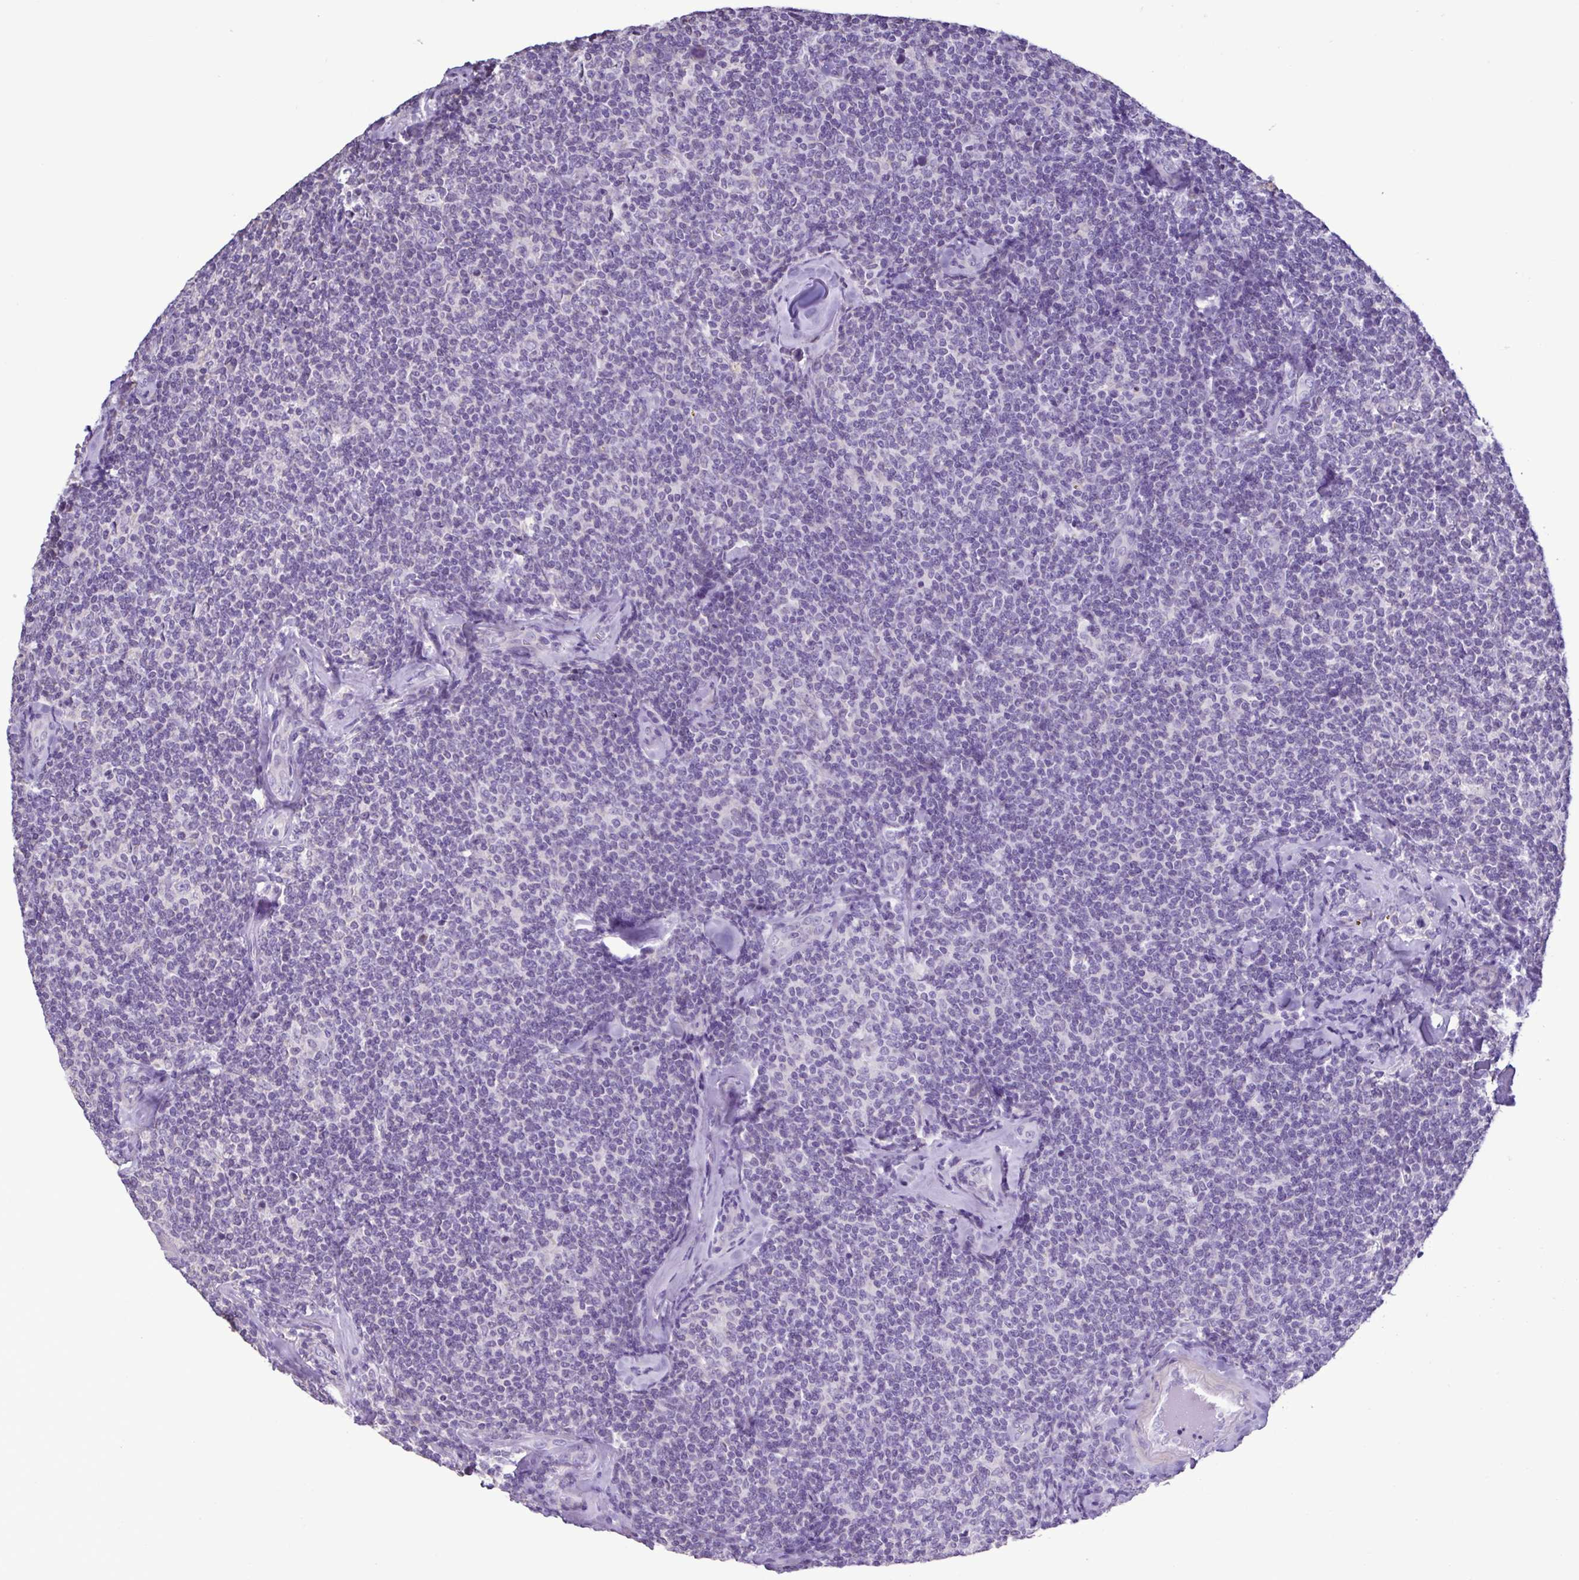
{"staining": {"intensity": "negative", "quantity": "none", "location": "none"}, "tissue": "lymphoma", "cell_type": "Tumor cells", "image_type": "cancer", "snomed": [{"axis": "morphology", "description": "Malignant lymphoma, non-Hodgkin's type, Low grade"}, {"axis": "topography", "description": "Lymph node"}], "caption": "DAB (3,3'-diaminobenzidine) immunohistochemical staining of low-grade malignant lymphoma, non-Hodgkin's type reveals no significant positivity in tumor cells.", "gene": "PLA2G4E", "patient": {"sex": "female", "age": 56}}